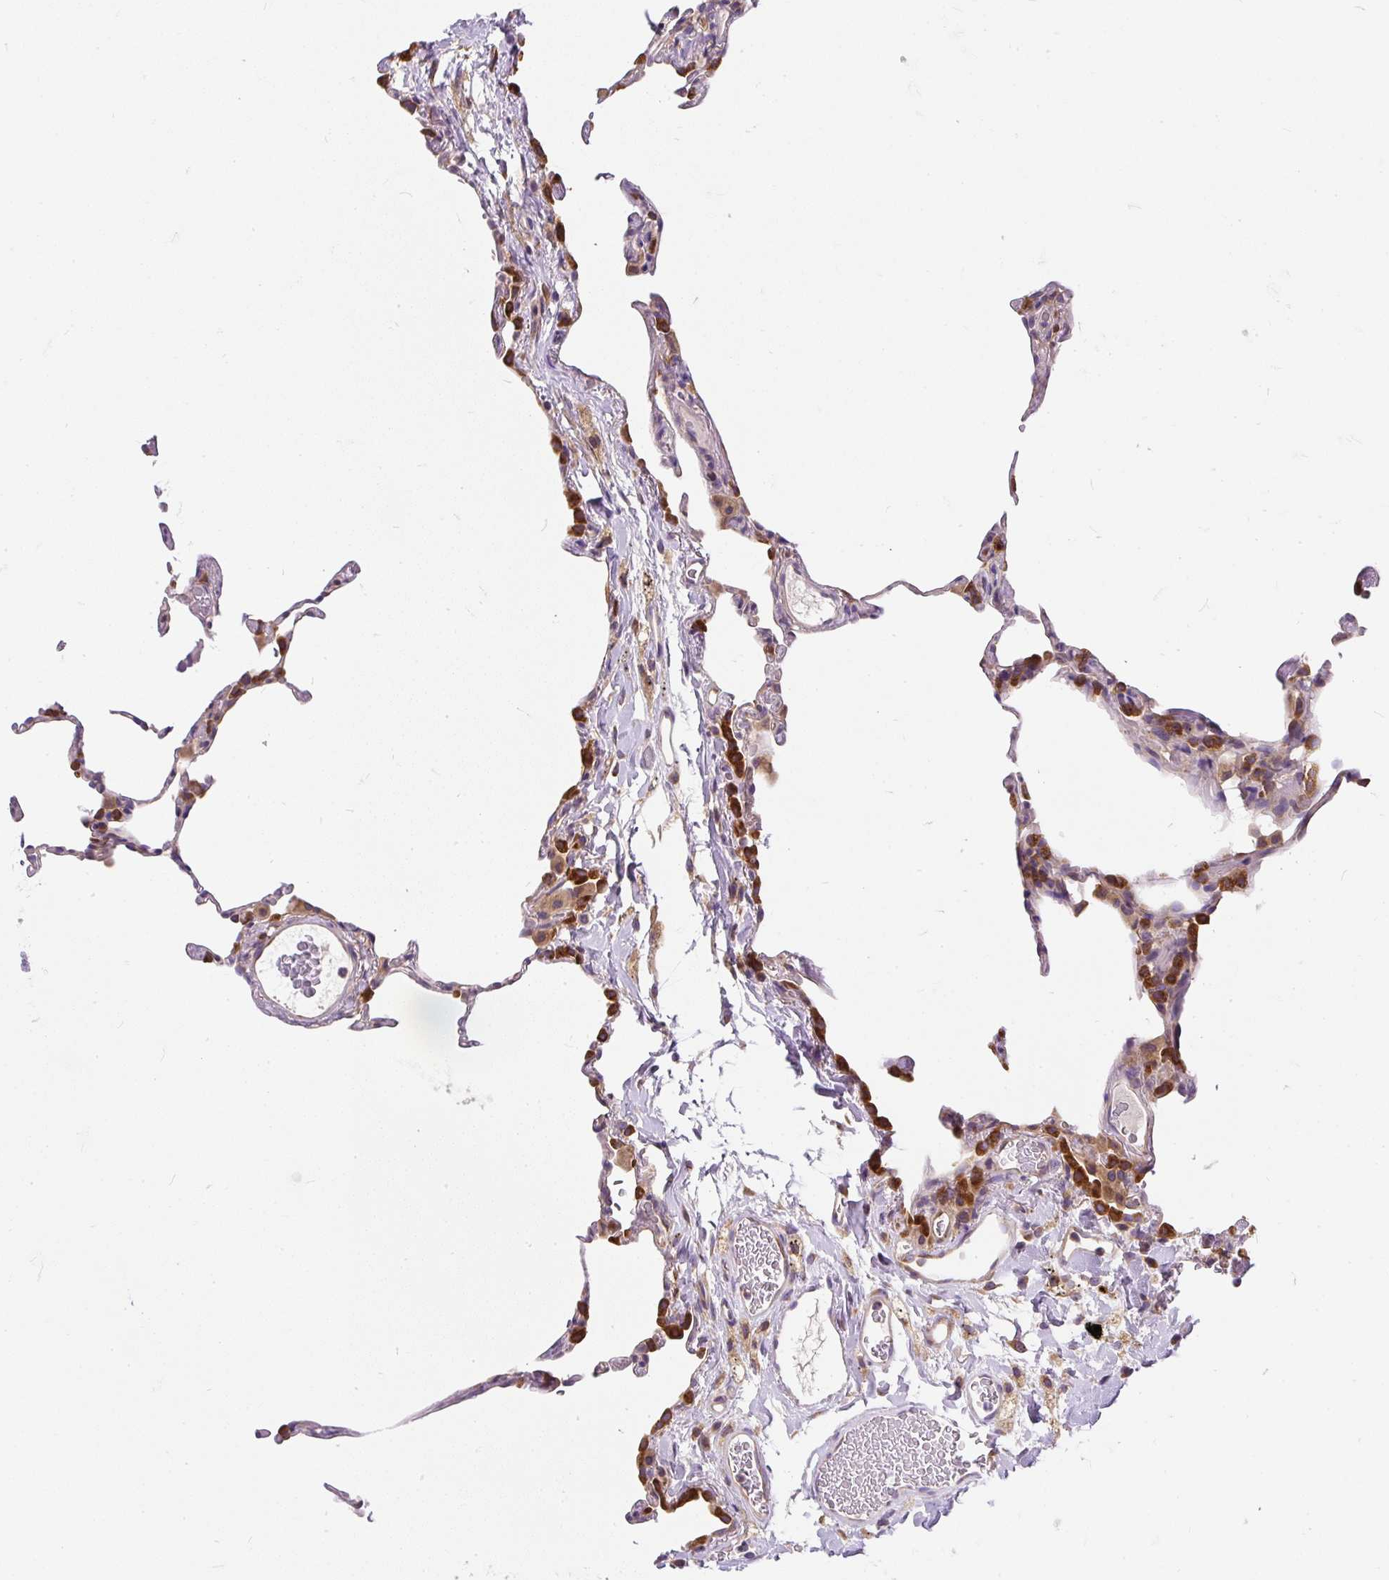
{"staining": {"intensity": "strong", "quantity": "25%-75%", "location": "cytoplasmic/membranous"}, "tissue": "lung", "cell_type": "Alveolar cells", "image_type": "normal", "snomed": [{"axis": "morphology", "description": "Normal tissue, NOS"}, {"axis": "topography", "description": "Lung"}], "caption": "A micrograph showing strong cytoplasmic/membranous positivity in about 25%-75% of alveolar cells in benign lung, as visualized by brown immunohistochemical staining.", "gene": "CYP20A1", "patient": {"sex": "female", "age": 57}}